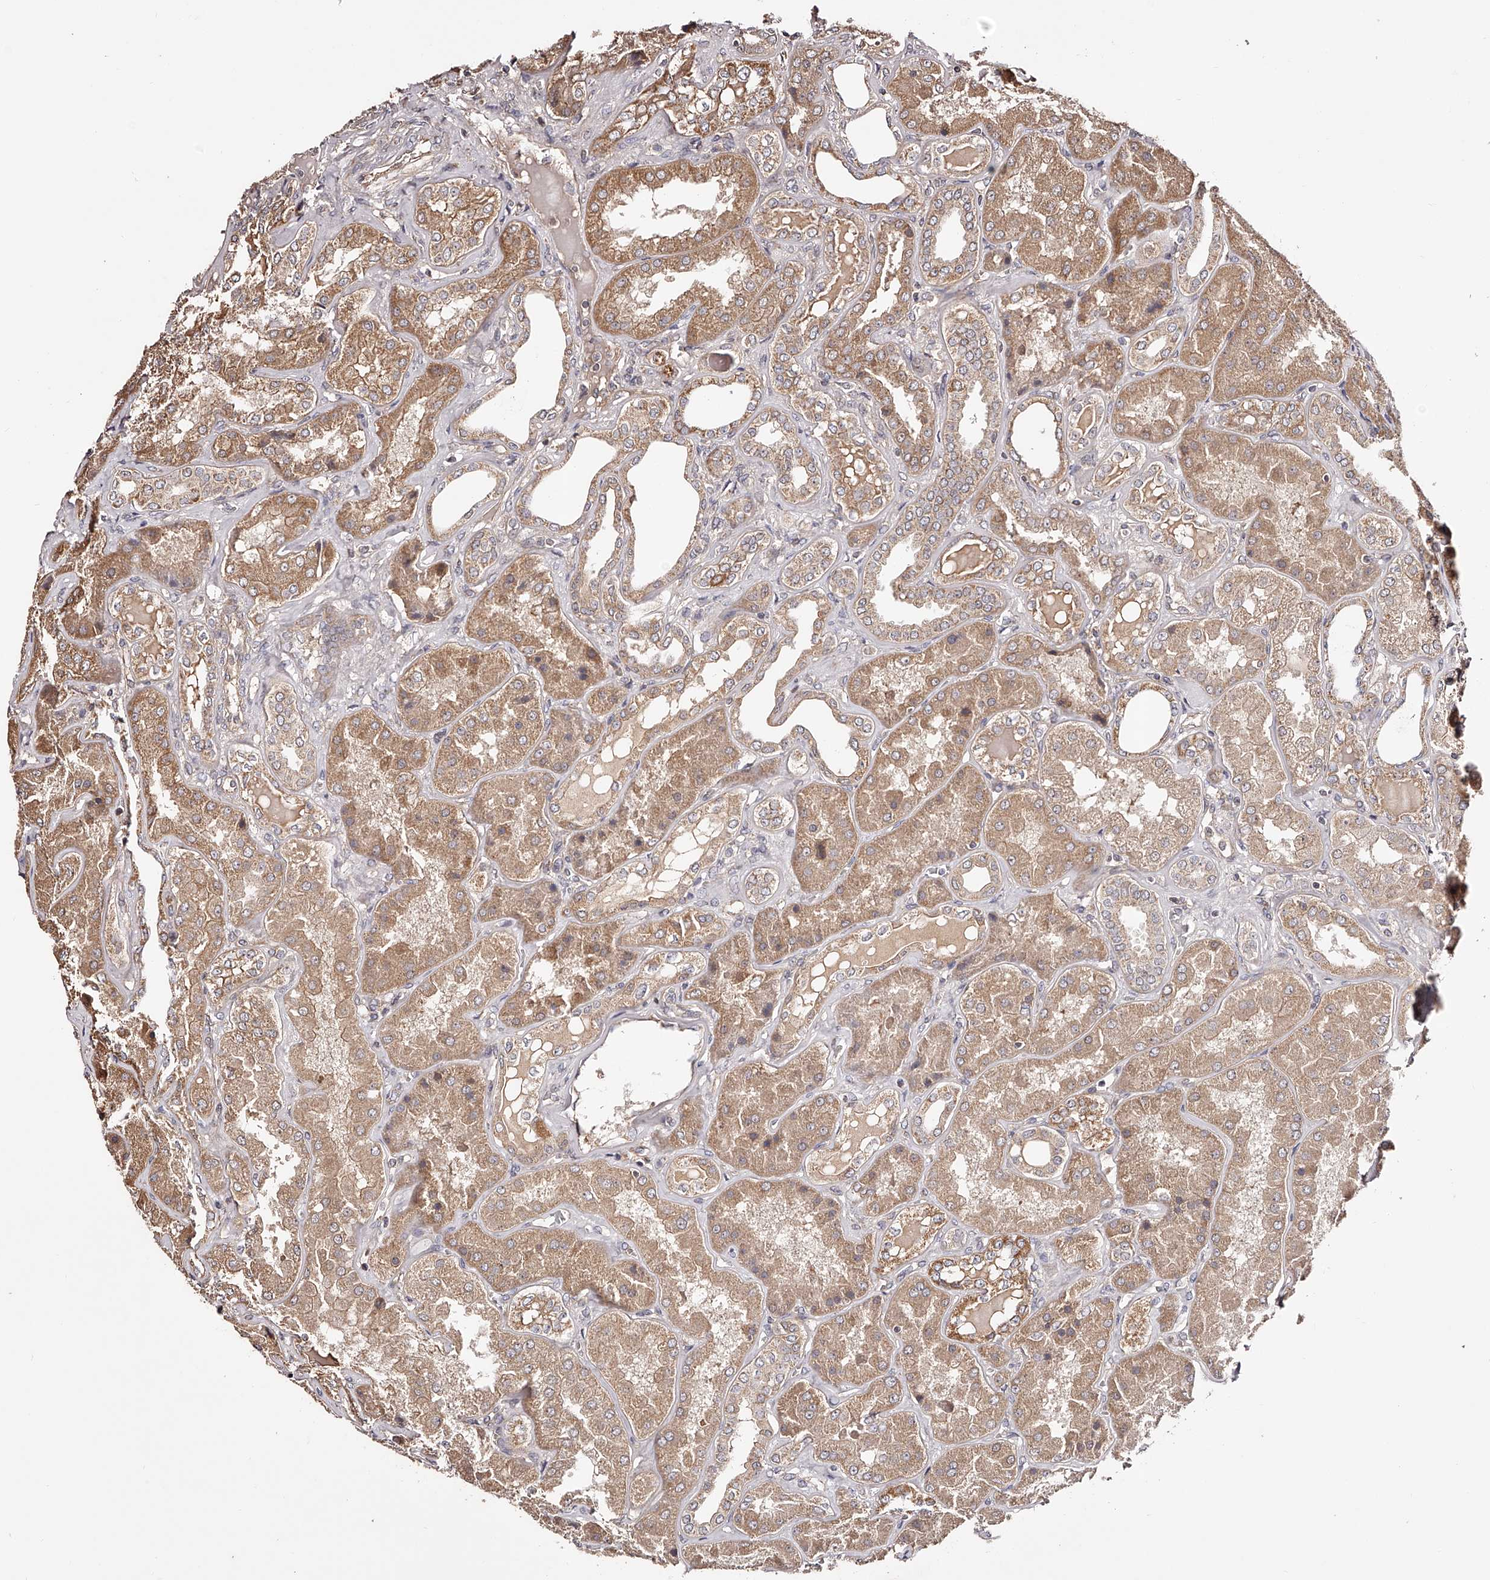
{"staining": {"intensity": "weak", "quantity": ">75%", "location": "cytoplasmic/membranous"}, "tissue": "kidney", "cell_type": "Cells in glomeruli", "image_type": "normal", "snomed": [{"axis": "morphology", "description": "Normal tissue, NOS"}, {"axis": "topography", "description": "Kidney"}], "caption": "This photomicrograph demonstrates immunohistochemistry (IHC) staining of unremarkable kidney, with low weak cytoplasmic/membranous staining in approximately >75% of cells in glomeruli.", "gene": "USP21", "patient": {"sex": "female", "age": 56}}